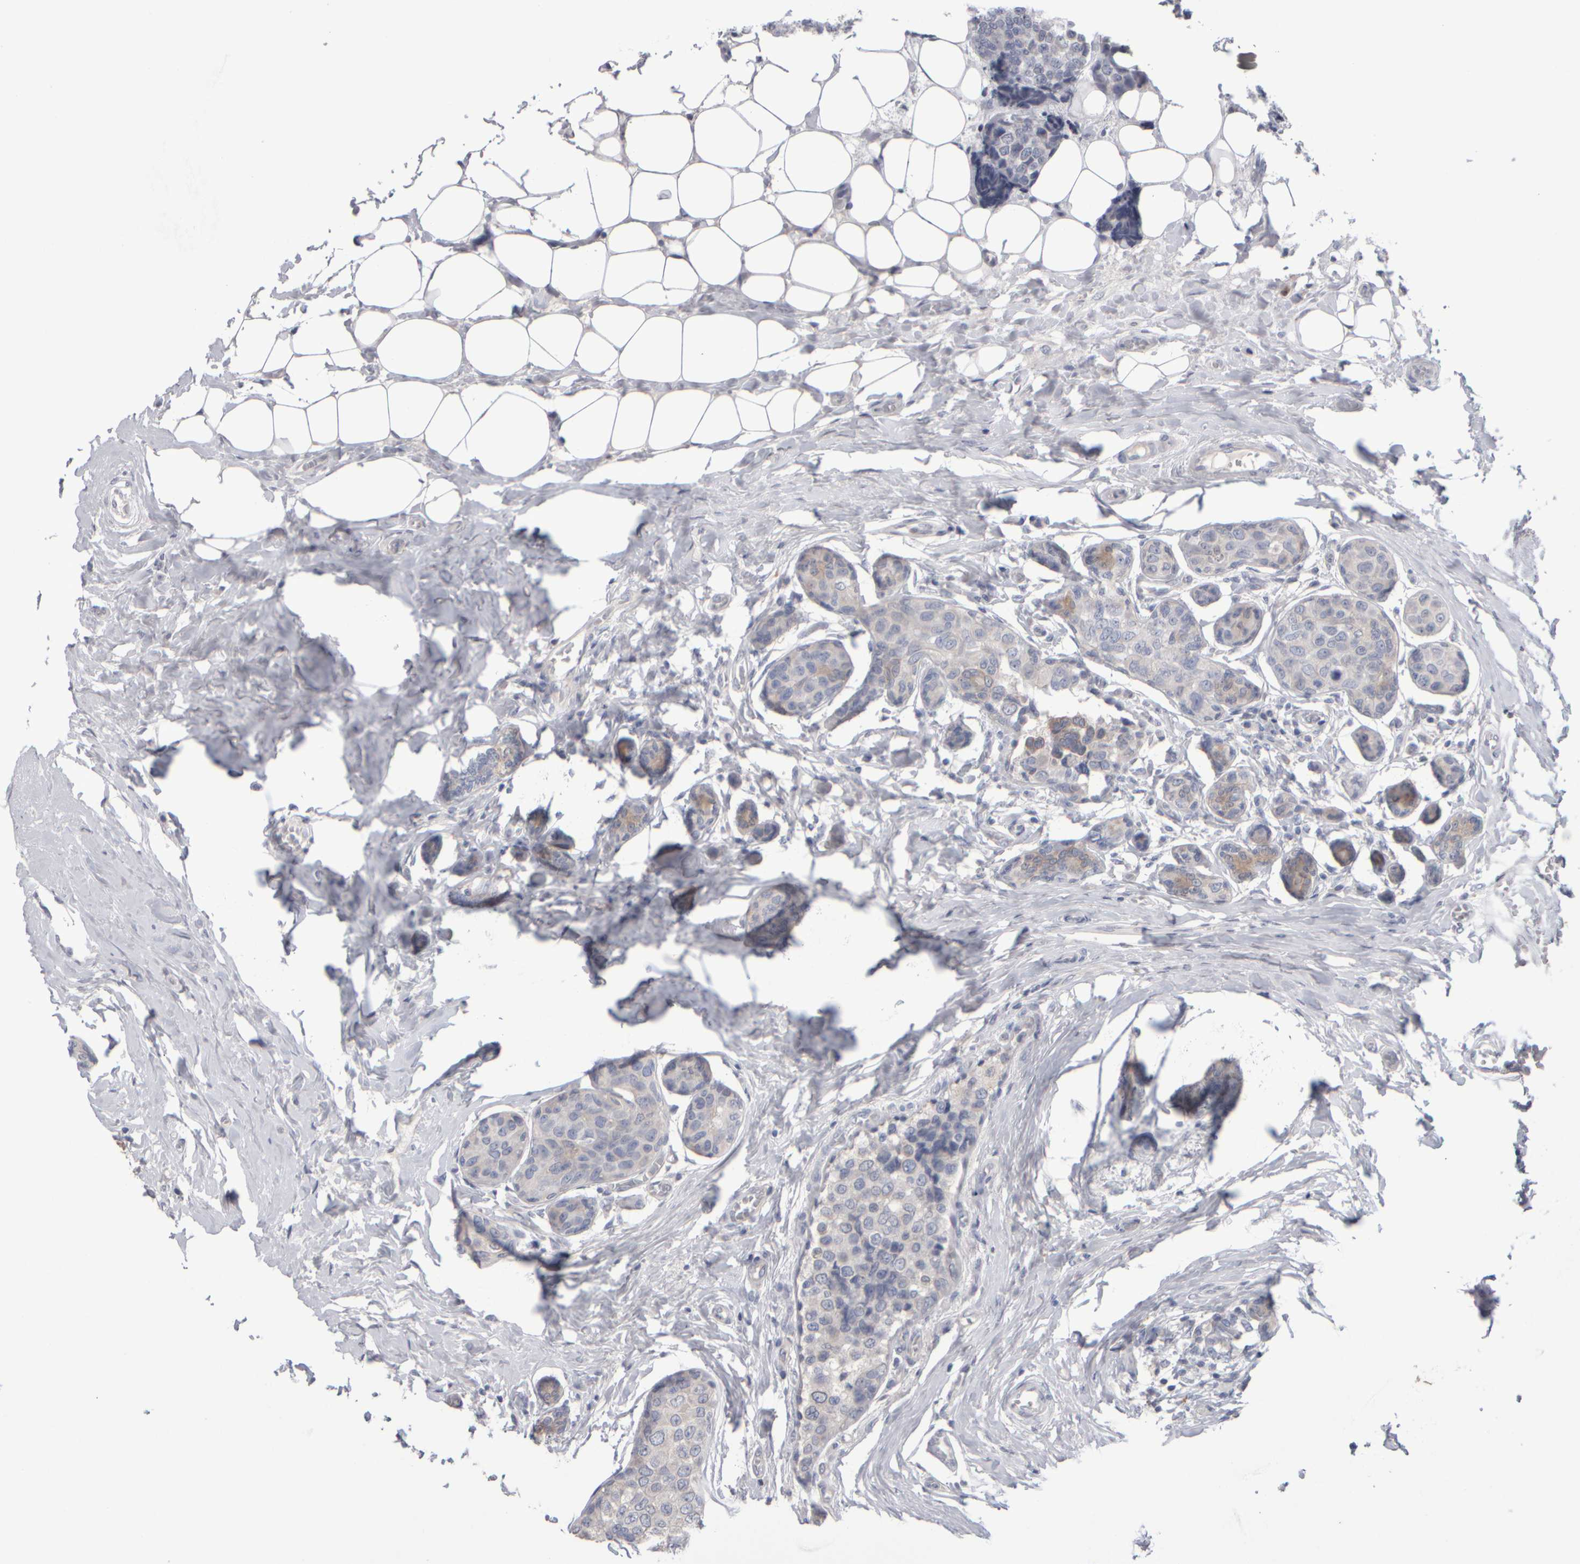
{"staining": {"intensity": "negative", "quantity": "none", "location": "none"}, "tissue": "breast cancer", "cell_type": "Tumor cells", "image_type": "cancer", "snomed": [{"axis": "morphology", "description": "Normal tissue, NOS"}, {"axis": "morphology", "description": "Duct carcinoma"}, {"axis": "topography", "description": "Breast"}], "caption": "Human invasive ductal carcinoma (breast) stained for a protein using immunohistochemistry shows no staining in tumor cells.", "gene": "EPHX2", "patient": {"sex": "female", "age": 43}}